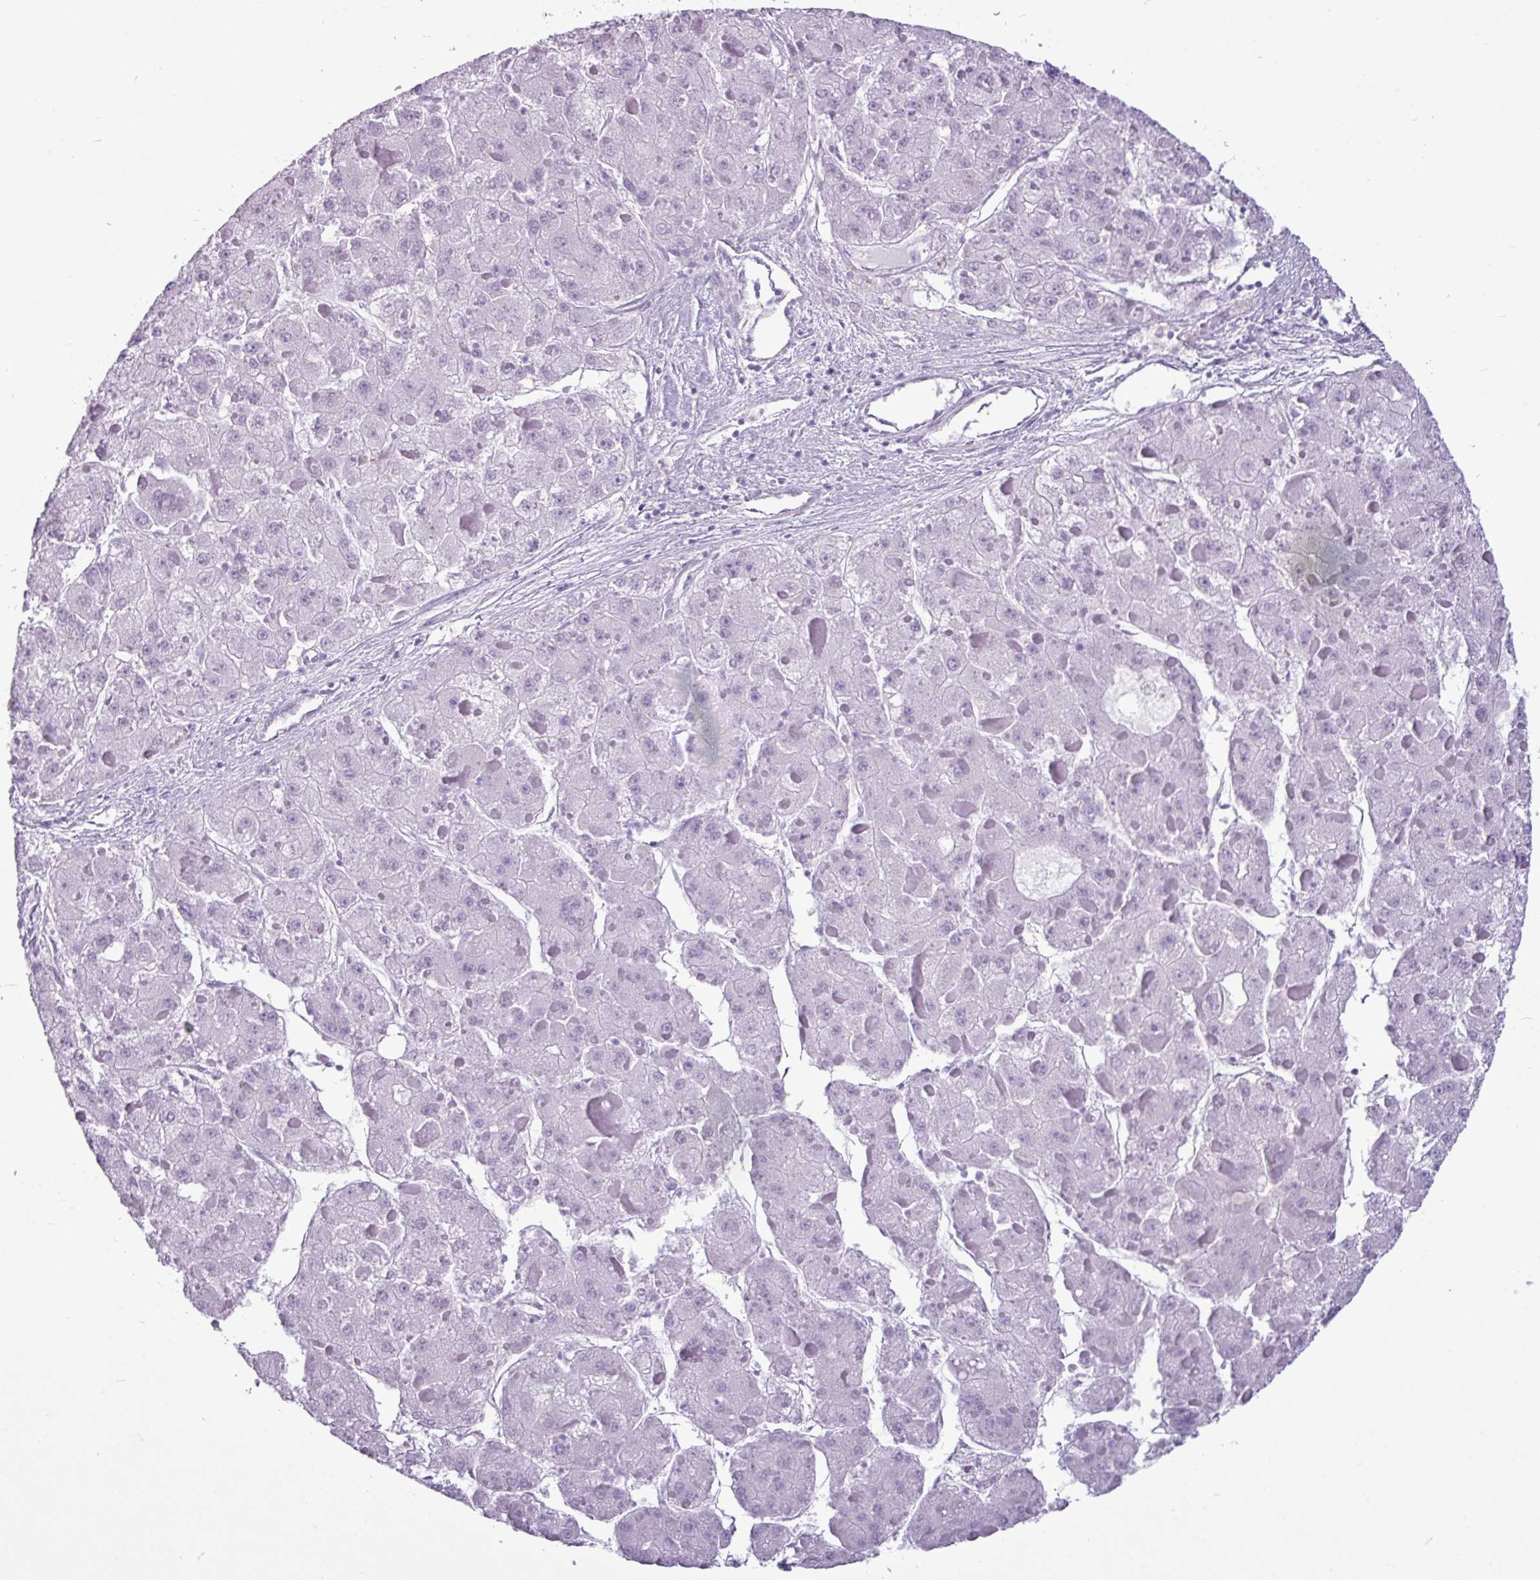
{"staining": {"intensity": "negative", "quantity": "none", "location": "none"}, "tissue": "liver cancer", "cell_type": "Tumor cells", "image_type": "cancer", "snomed": [{"axis": "morphology", "description": "Carcinoma, Hepatocellular, NOS"}, {"axis": "topography", "description": "Liver"}], "caption": "Tumor cells show no significant protein positivity in liver cancer (hepatocellular carcinoma).", "gene": "AMY1B", "patient": {"sex": "female", "age": 73}}